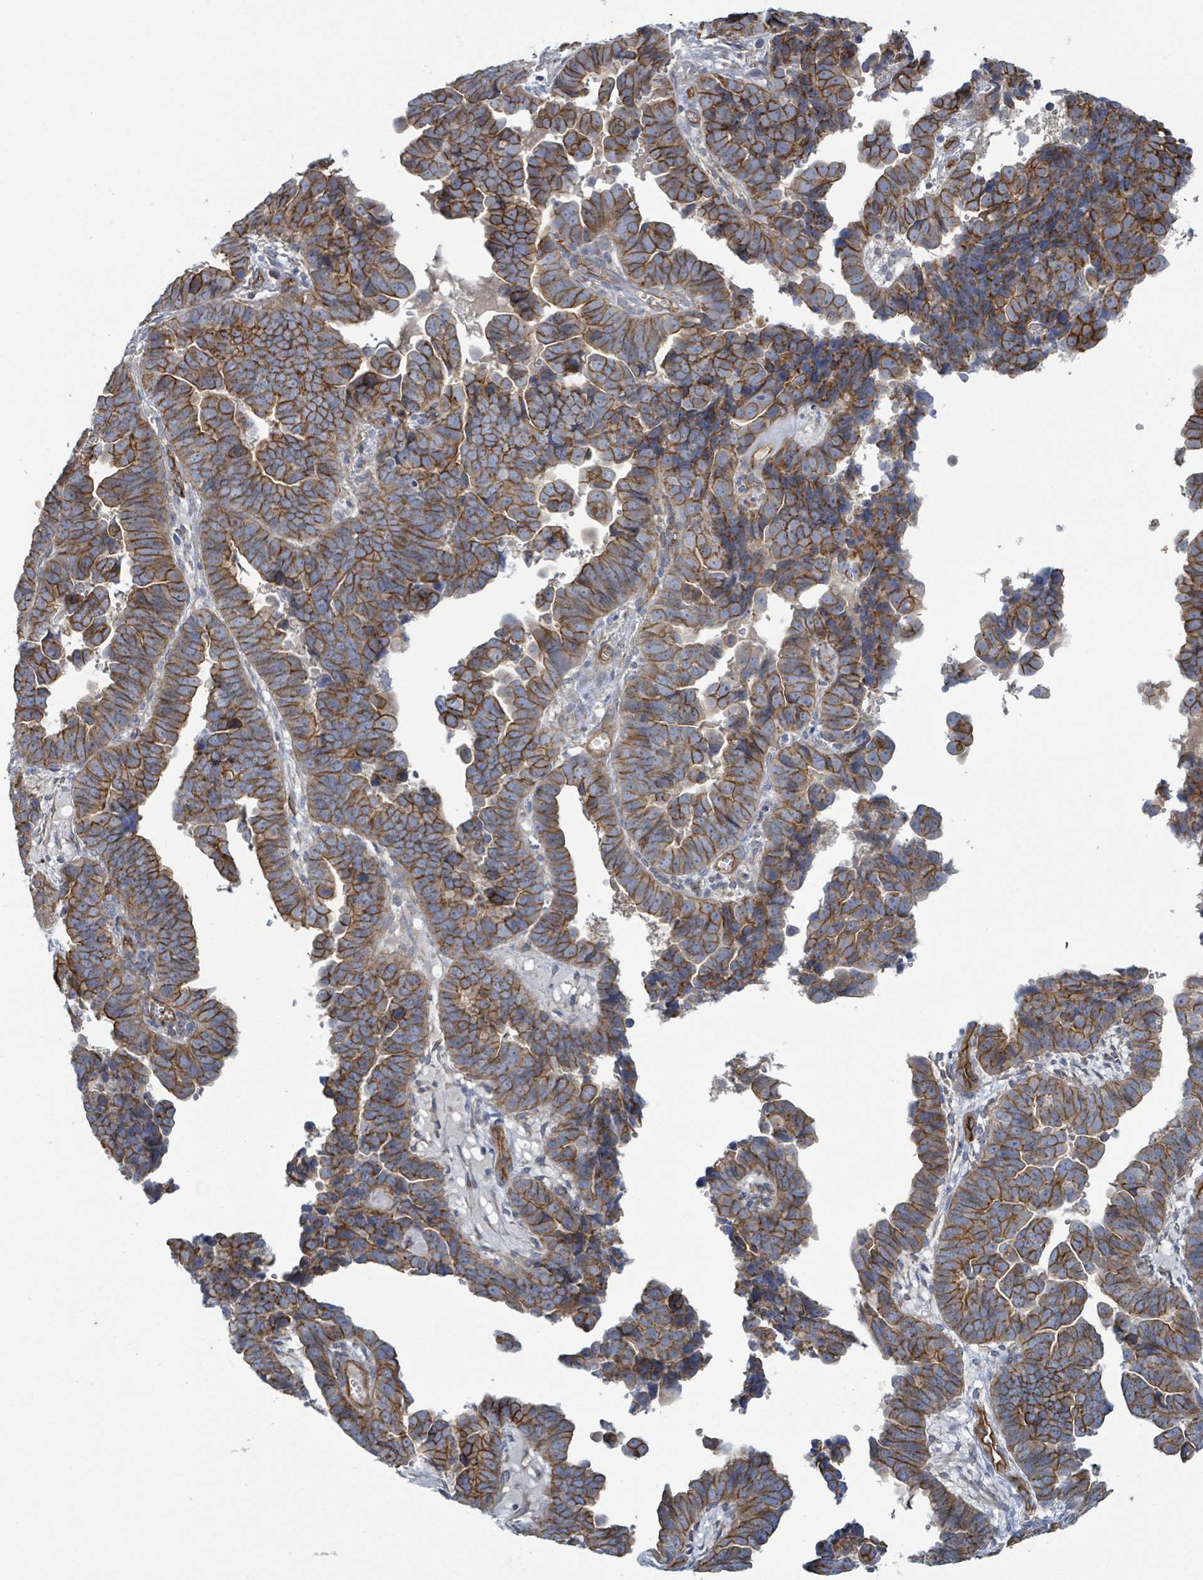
{"staining": {"intensity": "moderate", "quantity": ">75%", "location": "cytoplasmic/membranous"}, "tissue": "endometrial cancer", "cell_type": "Tumor cells", "image_type": "cancer", "snomed": [{"axis": "morphology", "description": "Adenocarcinoma, NOS"}, {"axis": "topography", "description": "Endometrium"}], "caption": "High-power microscopy captured an immunohistochemistry micrograph of endometrial adenocarcinoma, revealing moderate cytoplasmic/membranous positivity in approximately >75% of tumor cells.", "gene": "LDOC1", "patient": {"sex": "female", "age": 75}}